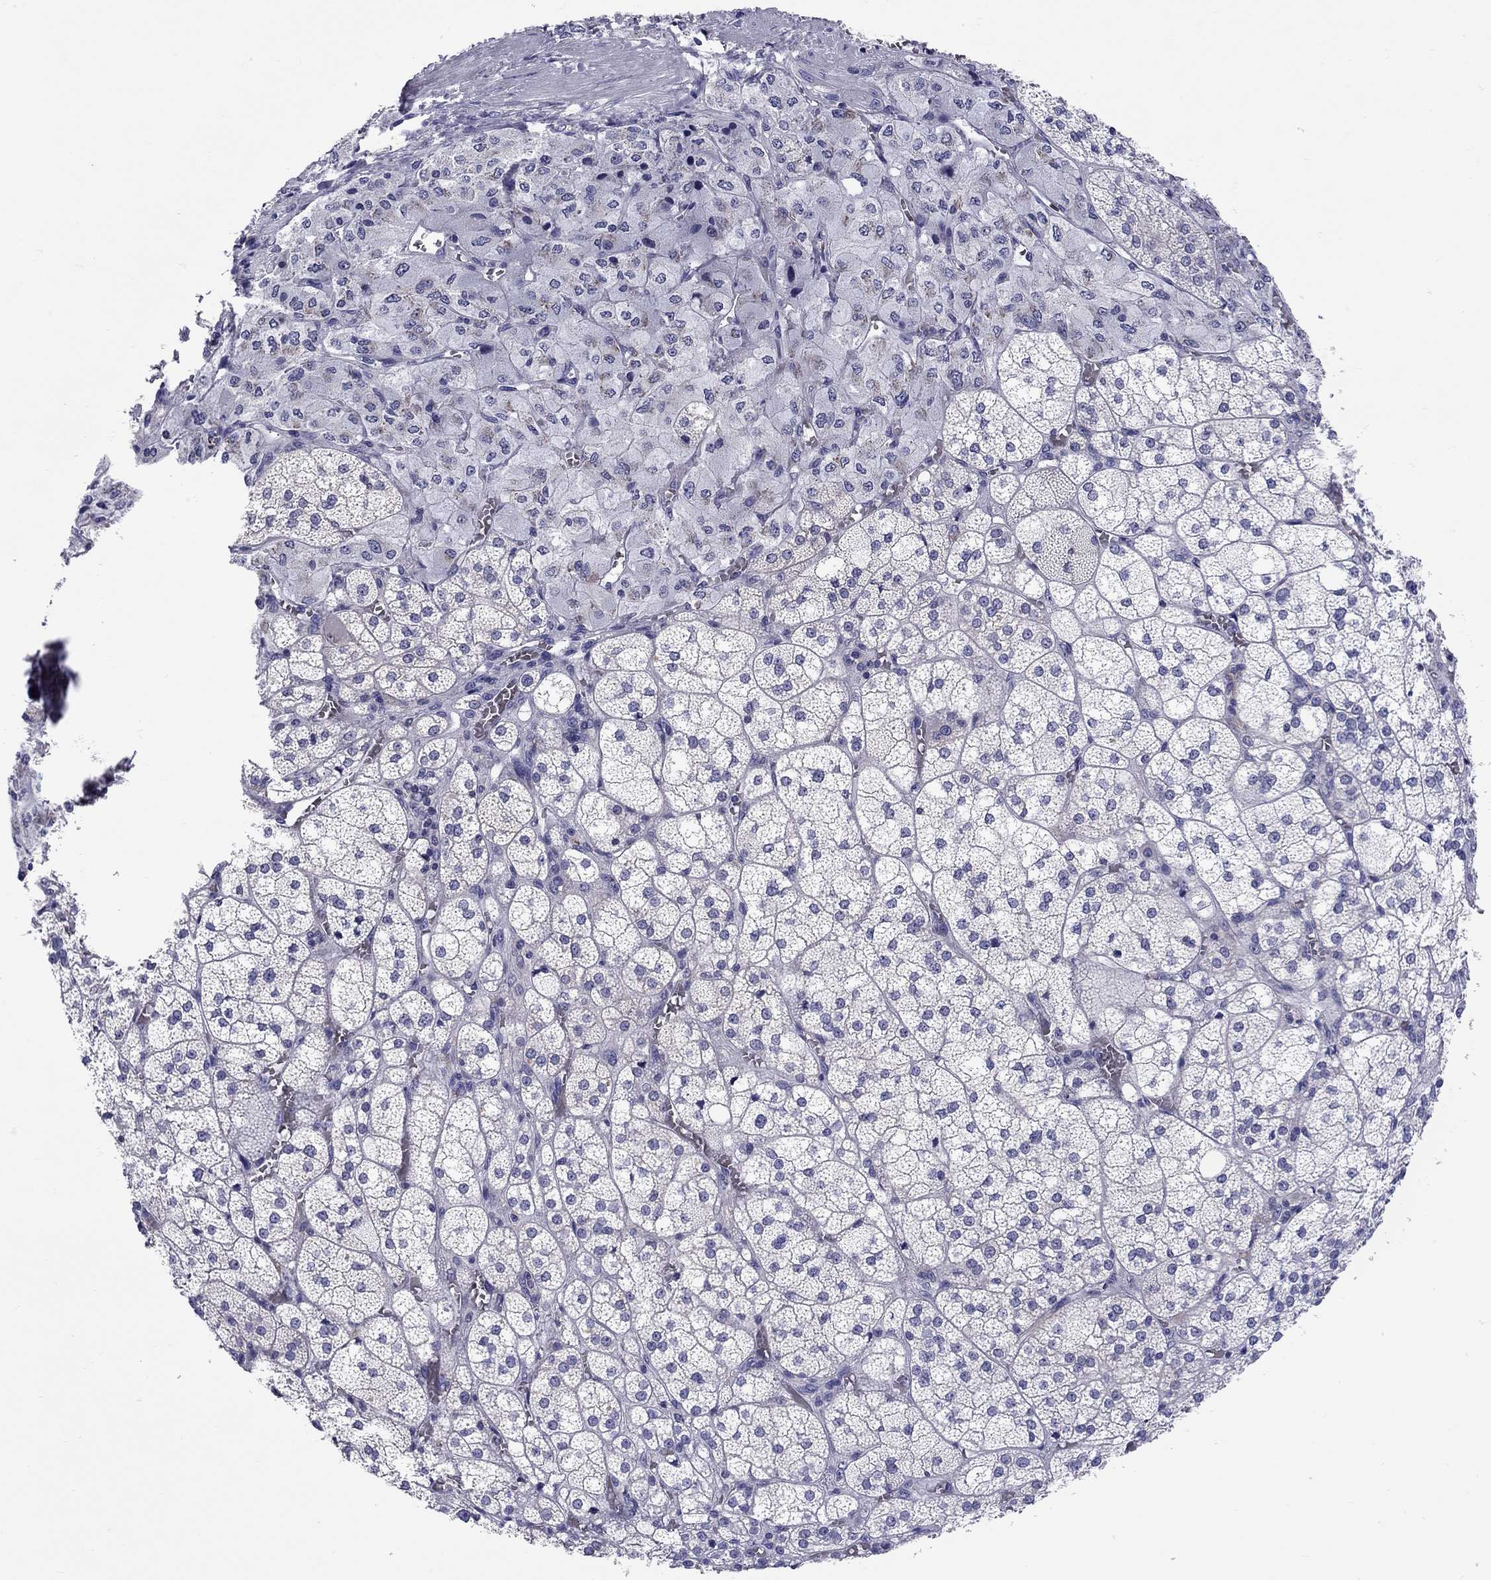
{"staining": {"intensity": "negative", "quantity": "none", "location": "none"}, "tissue": "adrenal gland", "cell_type": "Glandular cells", "image_type": "normal", "snomed": [{"axis": "morphology", "description": "Normal tissue, NOS"}, {"axis": "topography", "description": "Adrenal gland"}], "caption": "Photomicrograph shows no significant protein staining in glandular cells of benign adrenal gland.", "gene": "SLC46A2", "patient": {"sex": "female", "age": 60}}